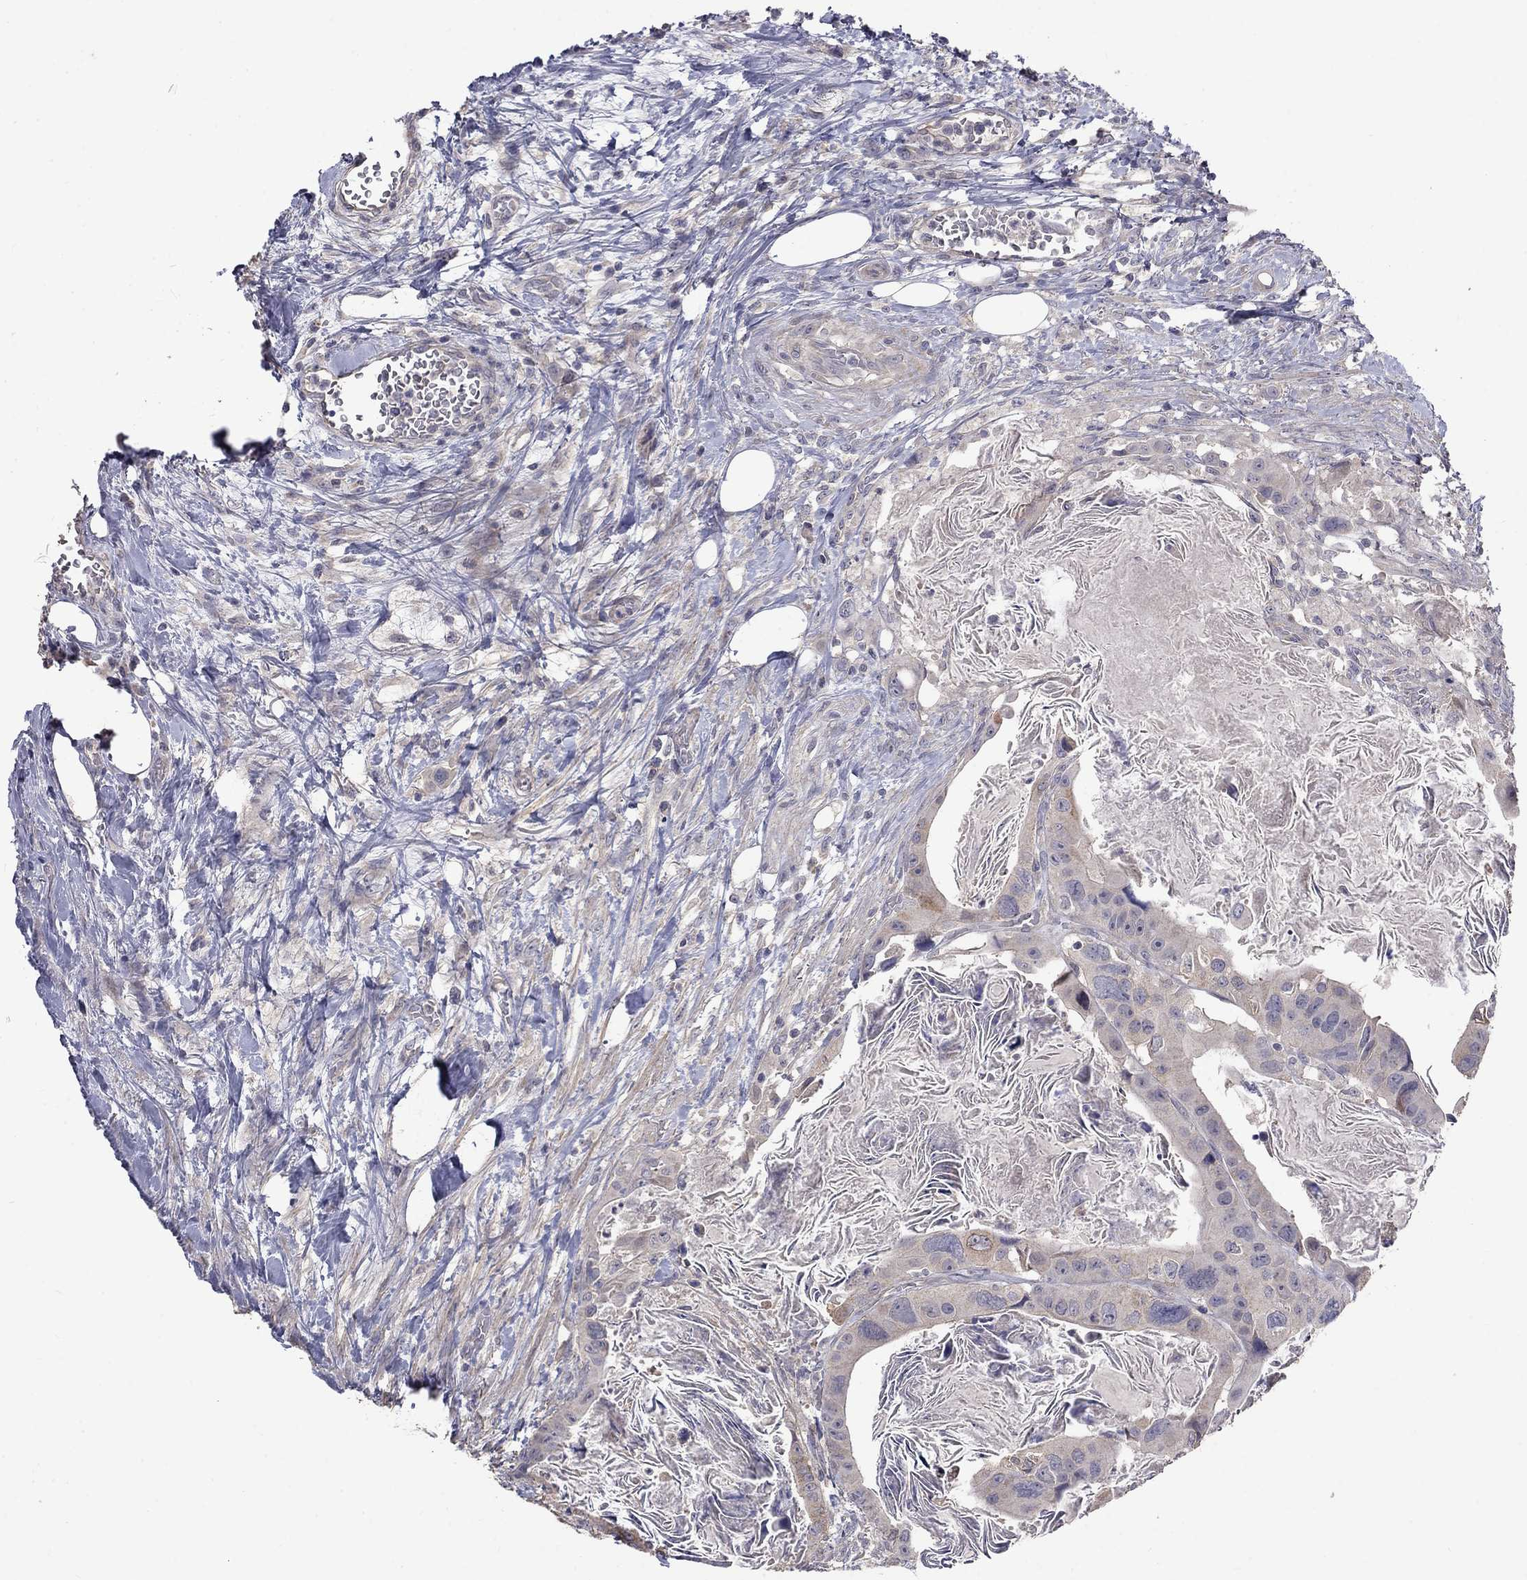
{"staining": {"intensity": "moderate", "quantity": "<25%", "location": "cytoplasmic/membranous"}, "tissue": "colorectal cancer", "cell_type": "Tumor cells", "image_type": "cancer", "snomed": [{"axis": "morphology", "description": "Adenocarcinoma, NOS"}, {"axis": "topography", "description": "Rectum"}], "caption": "A brown stain shows moderate cytoplasmic/membranous positivity of a protein in colorectal cancer tumor cells.", "gene": "SLC39A14", "patient": {"sex": "male", "age": 64}}